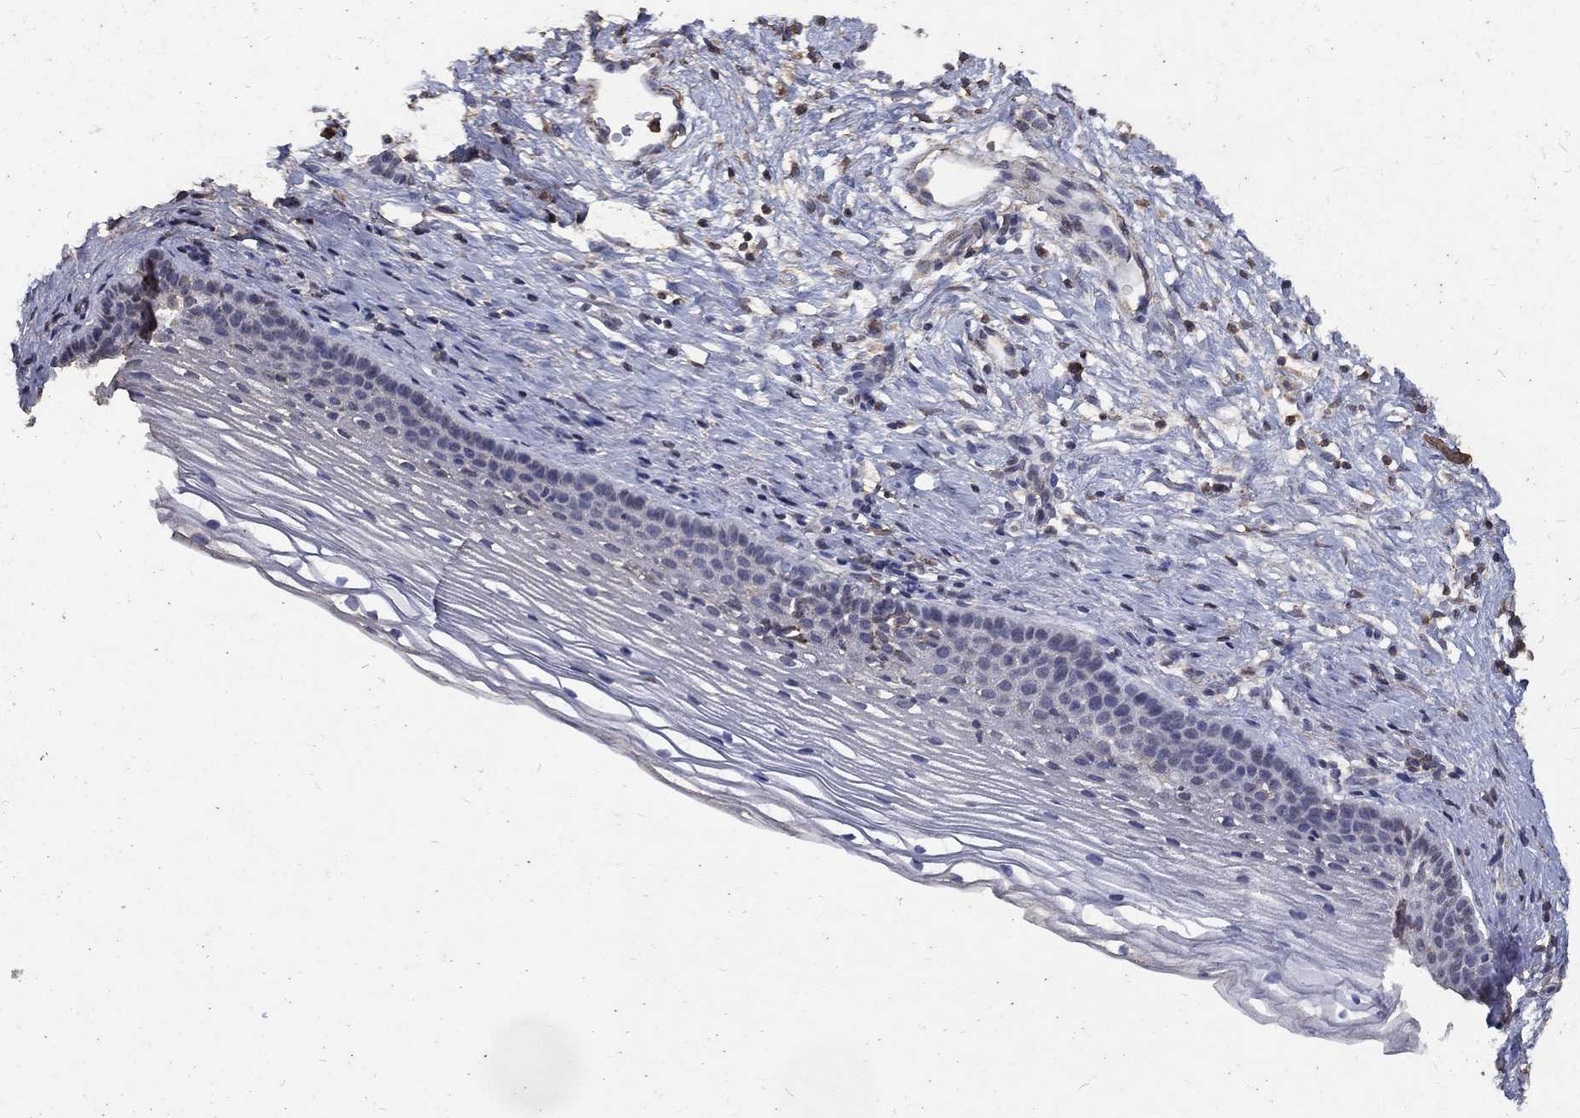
{"staining": {"intensity": "negative", "quantity": "none", "location": "none"}, "tissue": "cervix", "cell_type": "Squamous epithelial cells", "image_type": "normal", "snomed": [{"axis": "morphology", "description": "Normal tissue, NOS"}, {"axis": "topography", "description": "Cervix"}], "caption": "Cervix stained for a protein using immunohistochemistry reveals no positivity squamous epithelial cells.", "gene": "GPR183", "patient": {"sex": "female", "age": 39}}